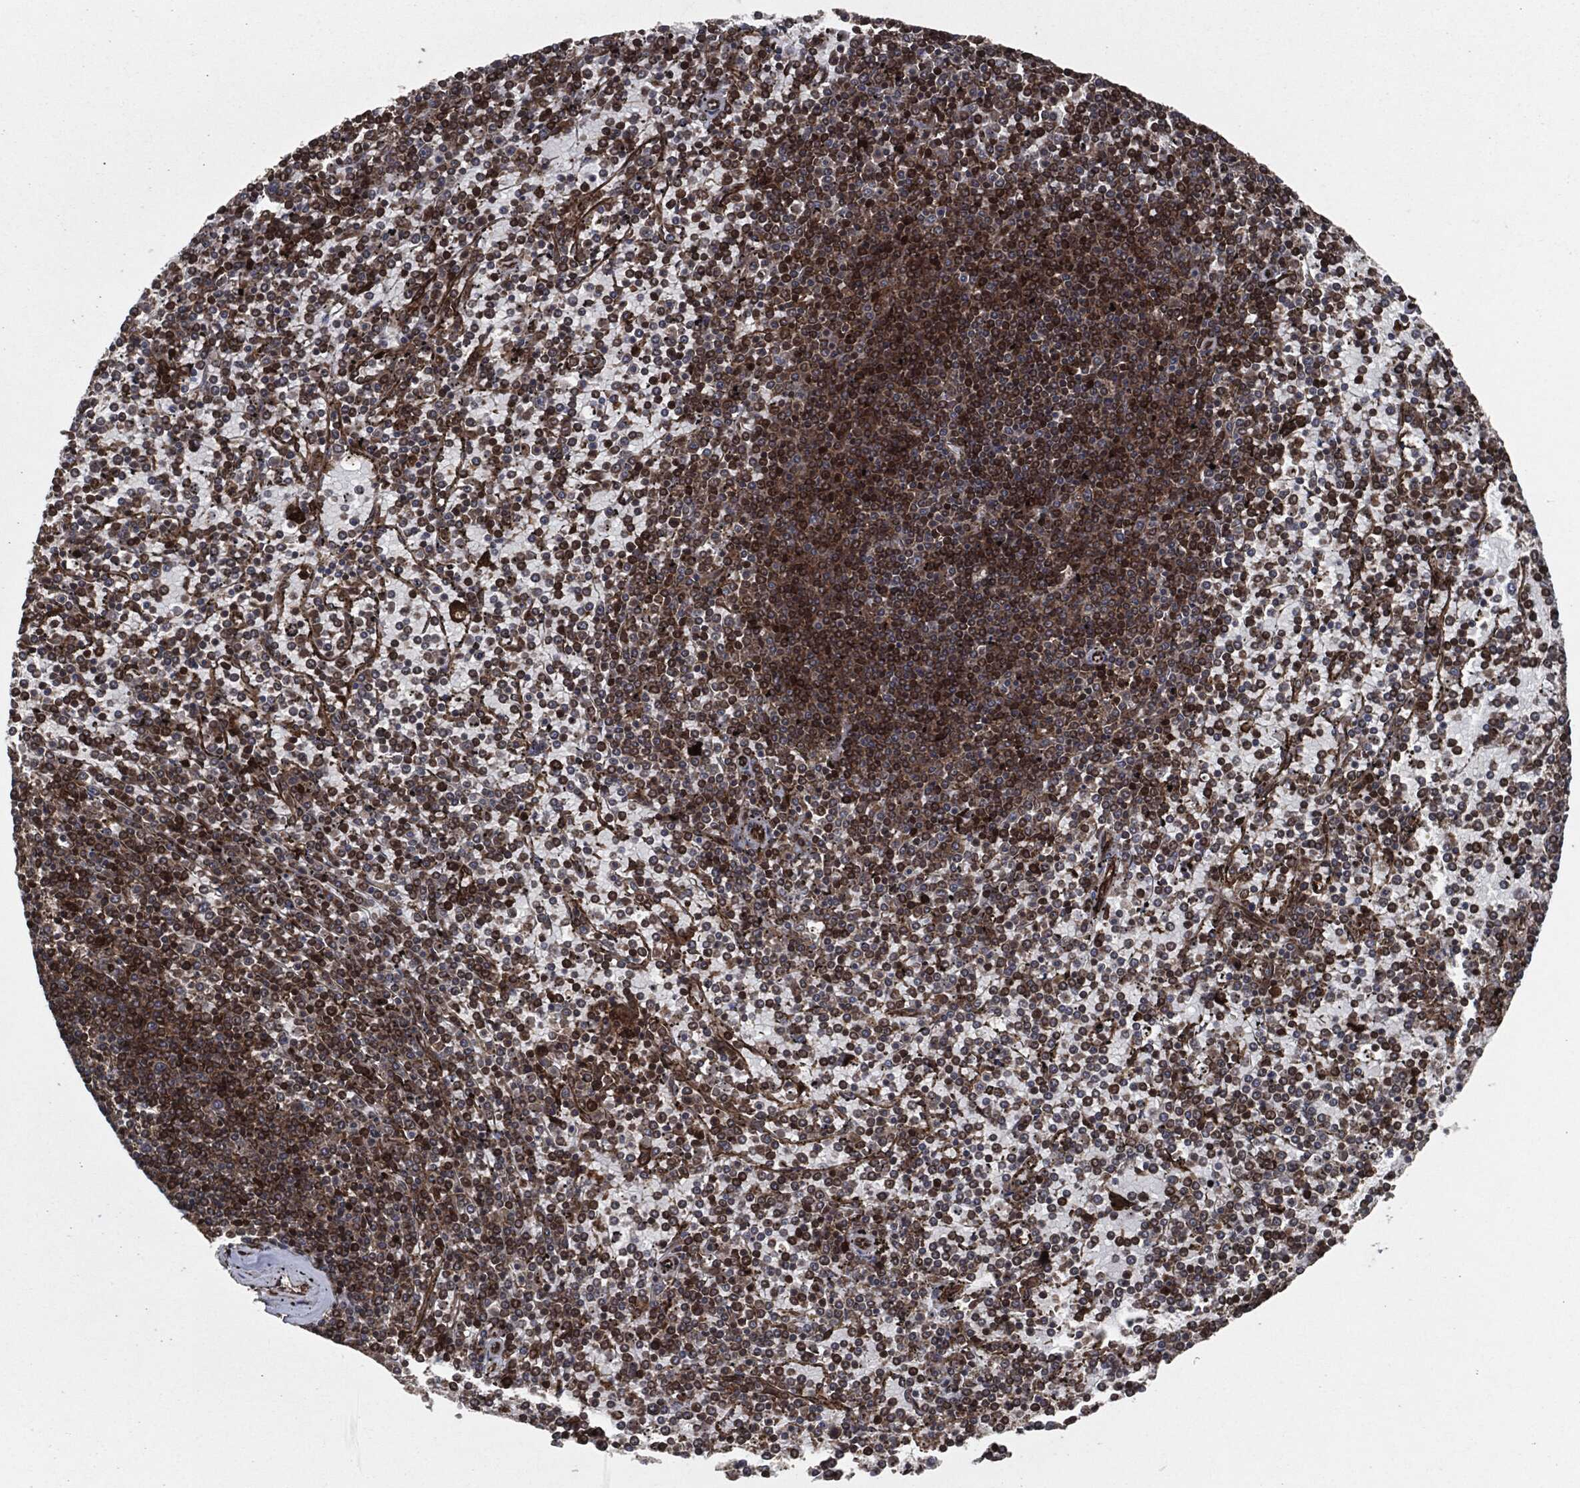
{"staining": {"intensity": "moderate", "quantity": ">75%", "location": "cytoplasmic/membranous"}, "tissue": "lymphoma", "cell_type": "Tumor cells", "image_type": "cancer", "snomed": [{"axis": "morphology", "description": "Malignant lymphoma, non-Hodgkin's type, Low grade"}, {"axis": "topography", "description": "Spleen"}], "caption": "Brown immunohistochemical staining in human malignant lymphoma, non-Hodgkin's type (low-grade) reveals moderate cytoplasmic/membranous positivity in approximately >75% of tumor cells. The staining is performed using DAB (3,3'-diaminobenzidine) brown chromogen to label protein expression. The nuclei are counter-stained blue using hematoxylin.", "gene": "RAP1GDS1", "patient": {"sex": "female", "age": 77}}